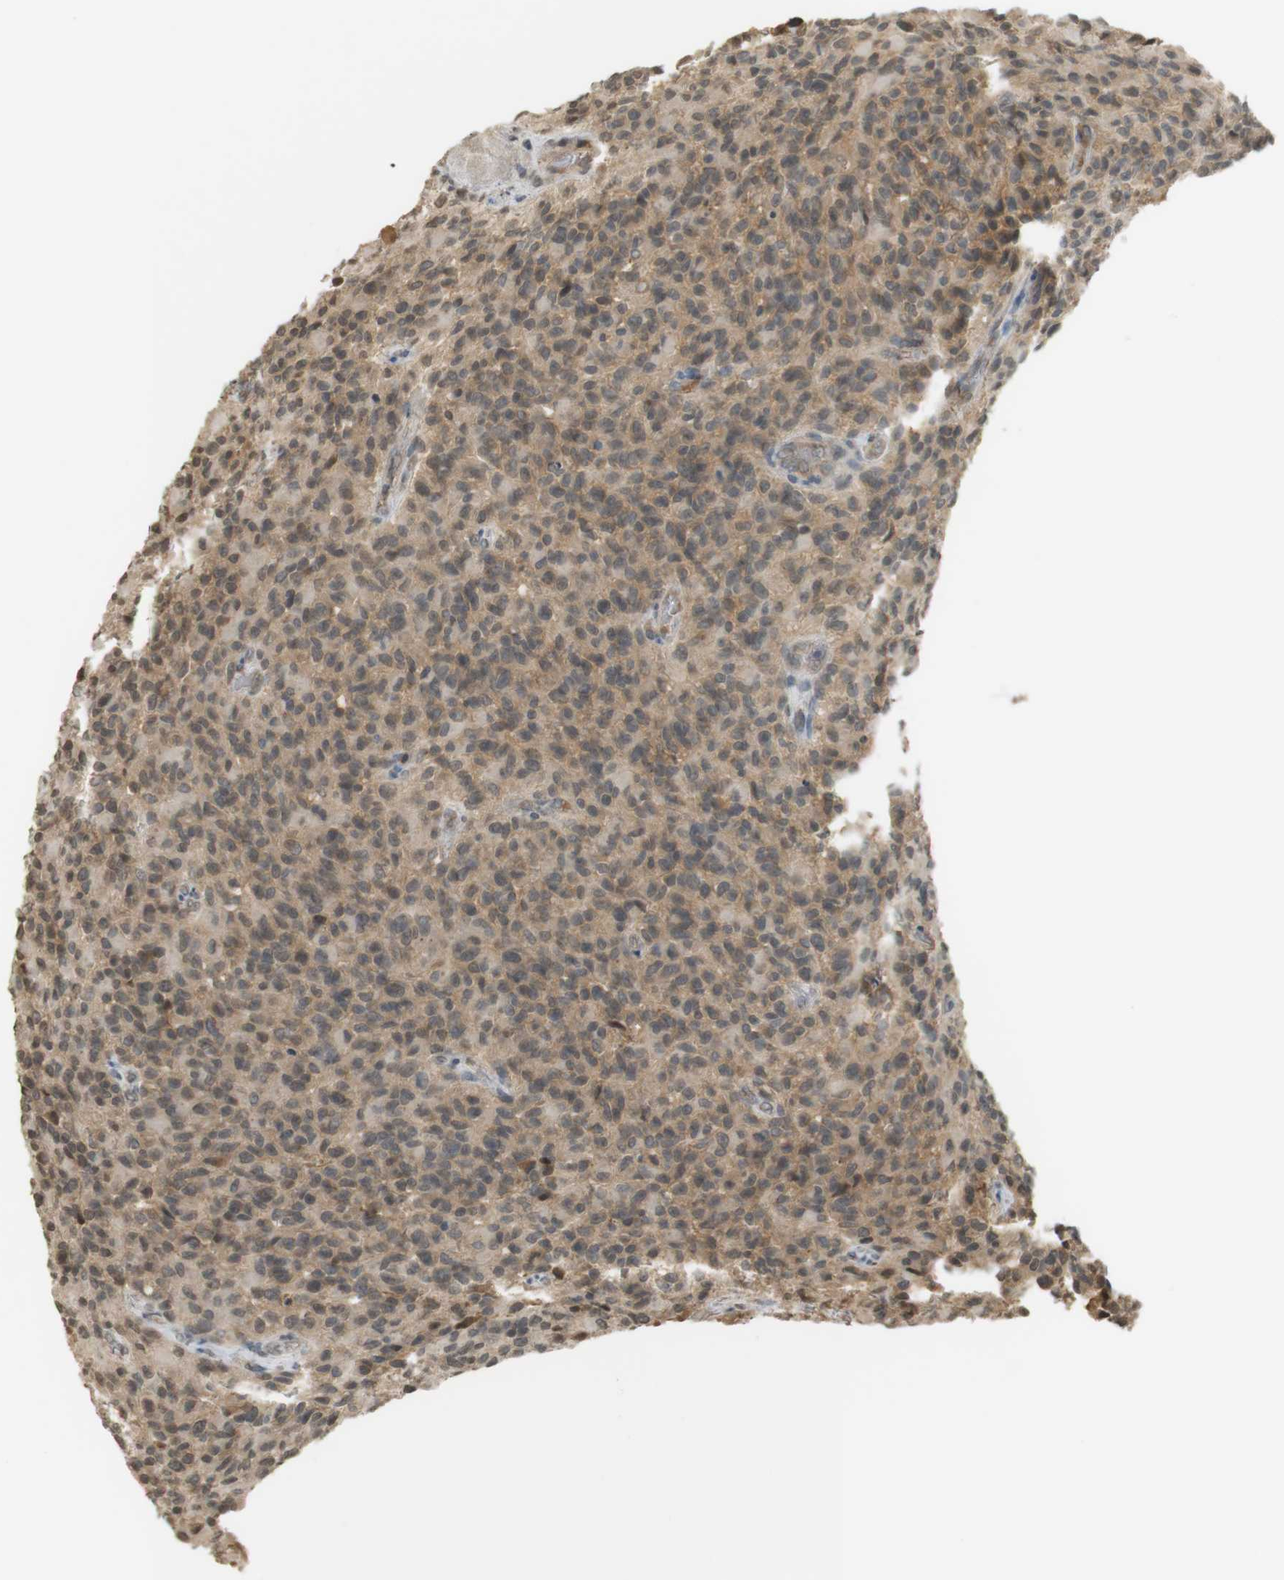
{"staining": {"intensity": "moderate", "quantity": ">75%", "location": "cytoplasmic/membranous,nuclear"}, "tissue": "glioma", "cell_type": "Tumor cells", "image_type": "cancer", "snomed": [{"axis": "morphology", "description": "Glioma, malignant, High grade"}, {"axis": "topography", "description": "Brain"}], "caption": "Moderate cytoplasmic/membranous and nuclear staining for a protein is present in approximately >75% of tumor cells of malignant high-grade glioma using immunohistochemistry.", "gene": "SRR", "patient": {"sex": "male", "age": 71}}